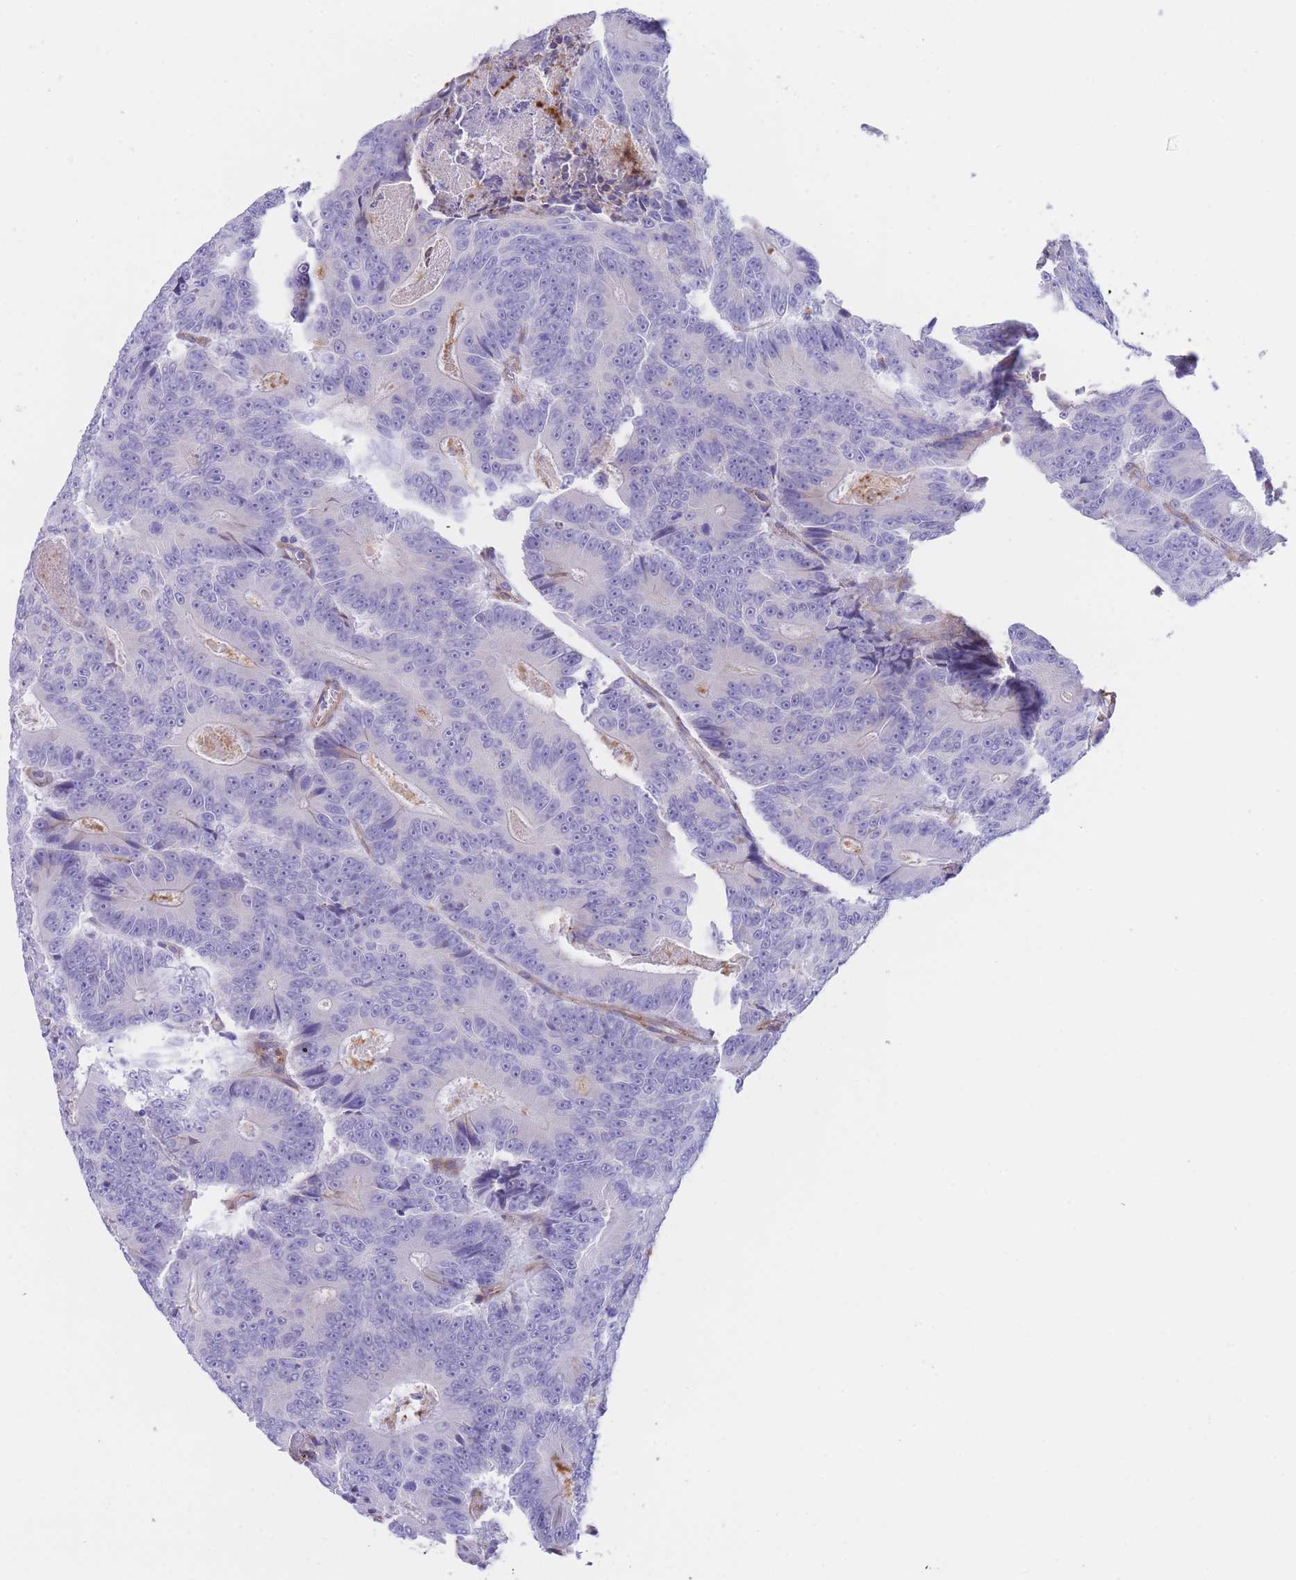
{"staining": {"intensity": "negative", "quantity": "none", "location": "none"}, "tissue": "colorectal cancer", "cell_type": "Tumor cells", "image_type": "cancer", "snomed": [{"axis": "morphology", "description": "Adenocarcinoma, NOS"}, {"axis": "topography", "description": "Colon"}], "caption": "Colorectal adenocarcinoma was stained to show a protein in brown. There is no significant expression in tumor cells.", "gene": "DET1", "patient": {"sex": "male", "age": 83}}